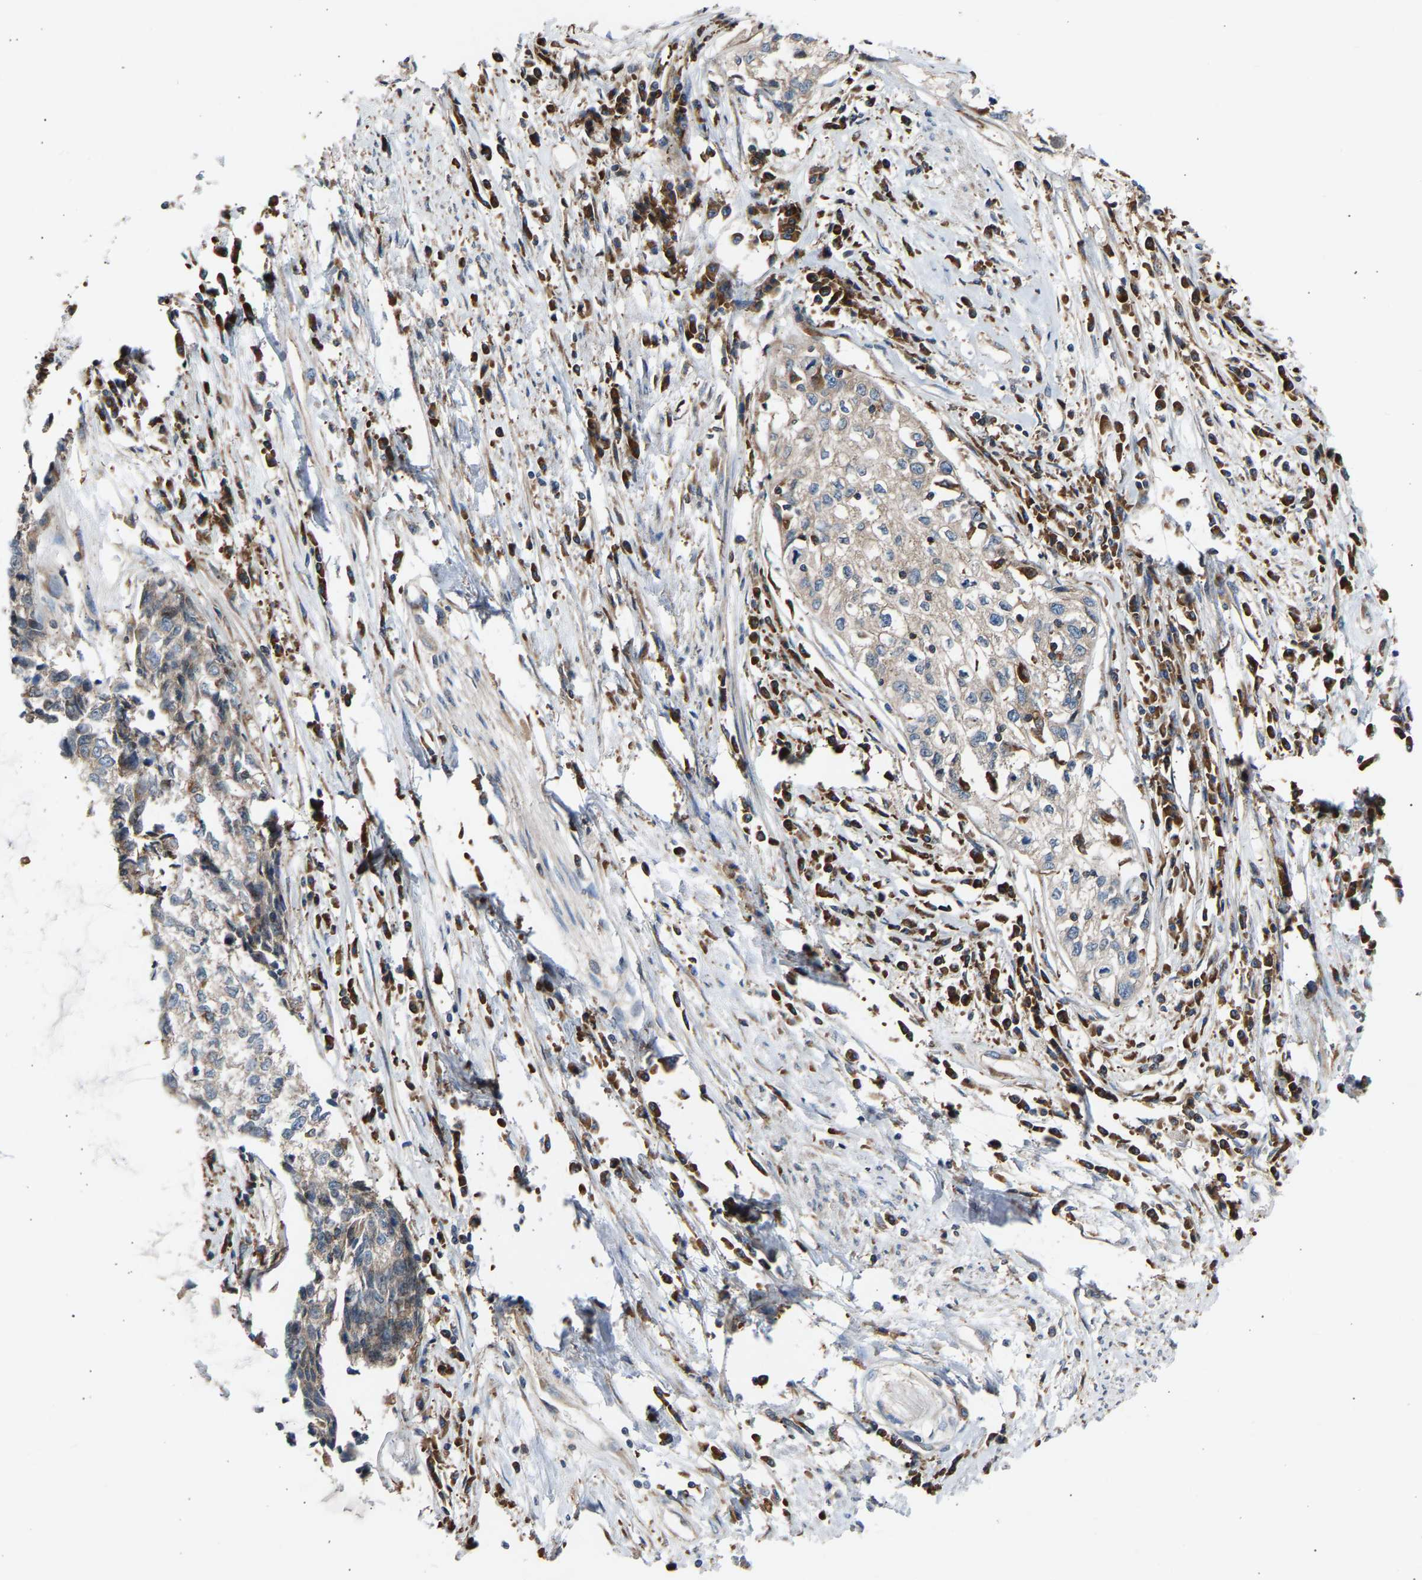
{"staining": {"intensity": "negative", "quantity": "none", "location": "none"}, "tissue": "cervical cancer", "cell_type": "Tumor cells", "image_type": "cancer", "snomed": [{"axis": "morphology", "description": "Squamous cell carcinoma, NOS"}, {"axis": "topography", "description": "Cervix"}], "caption": "DAB immunohistochemical staining of human squamous cell carcinoma (cervical) shows no significant positivity in tumor cells.", "gene": "GCN1", "patient": {"sex": "female", "age": 57}}